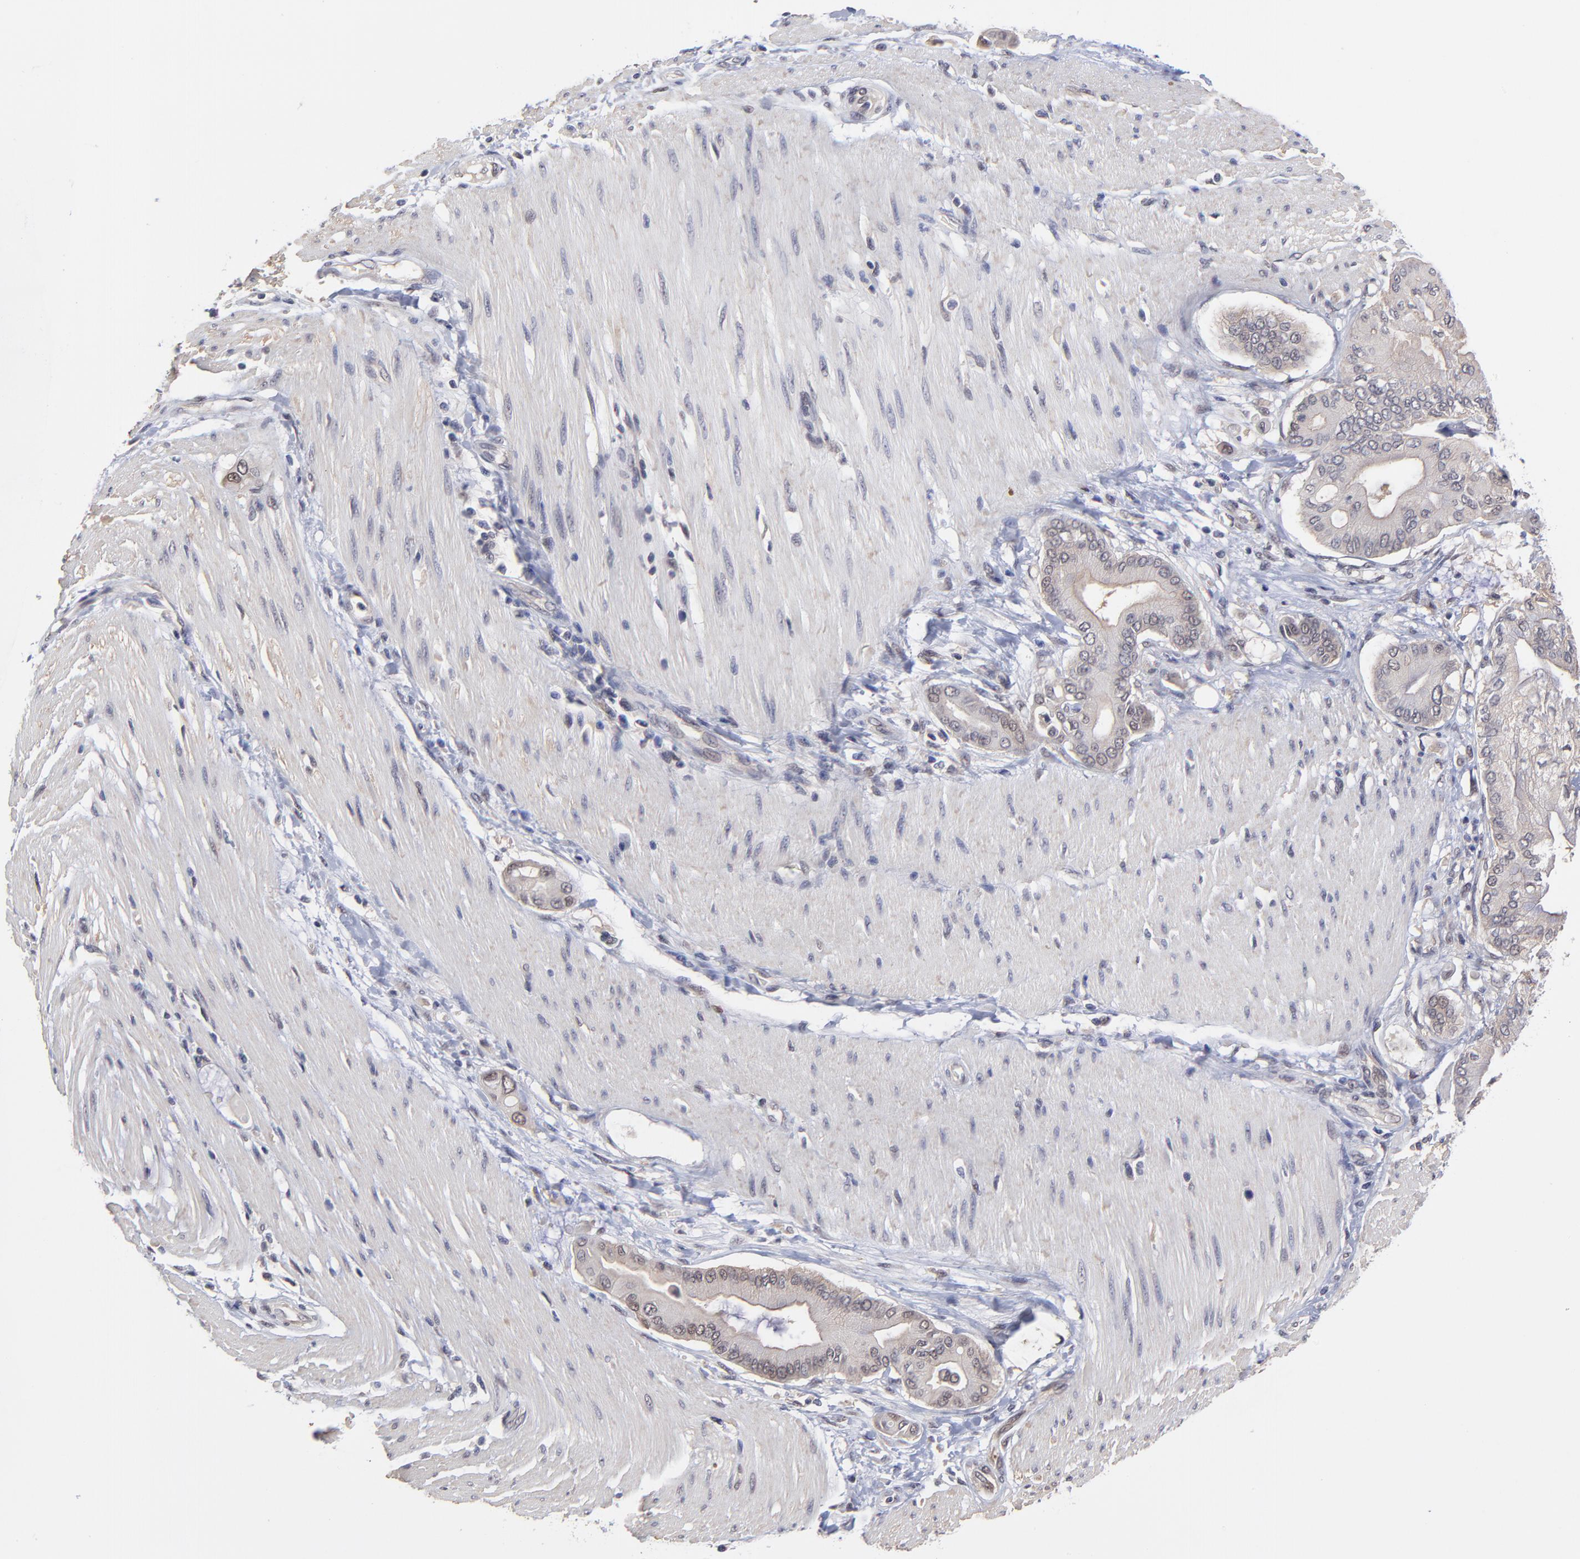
{"staining": {"intensity": "weak", "quantity": ">75%", "location": "cytoplasmic/membranous"}, "tissue": "pancreatic cancer", "cell_type": "Tumor cells", "image_type": "cancer", "snomed": [{"axis": "morphology", "description": "Adenocarcinoma, NOS"}, {"axis": "morphology", "description": "Adenocarcinoma, metastatic, NOS"}, {"axis": "topography", "description": "Lymph node"}, {"axis": "topography", "description": "Pancreas"}, {"axis": "topography", "description": "Duodenum"}], "caption": "Protein staining shows weak cytoplasmic/membranous expression in approximately >75% of tumor cells in adenocarcinoma (pancreatic).", "gene": "UBE2E3", "patient": {"sex": "female", "age": 64}}